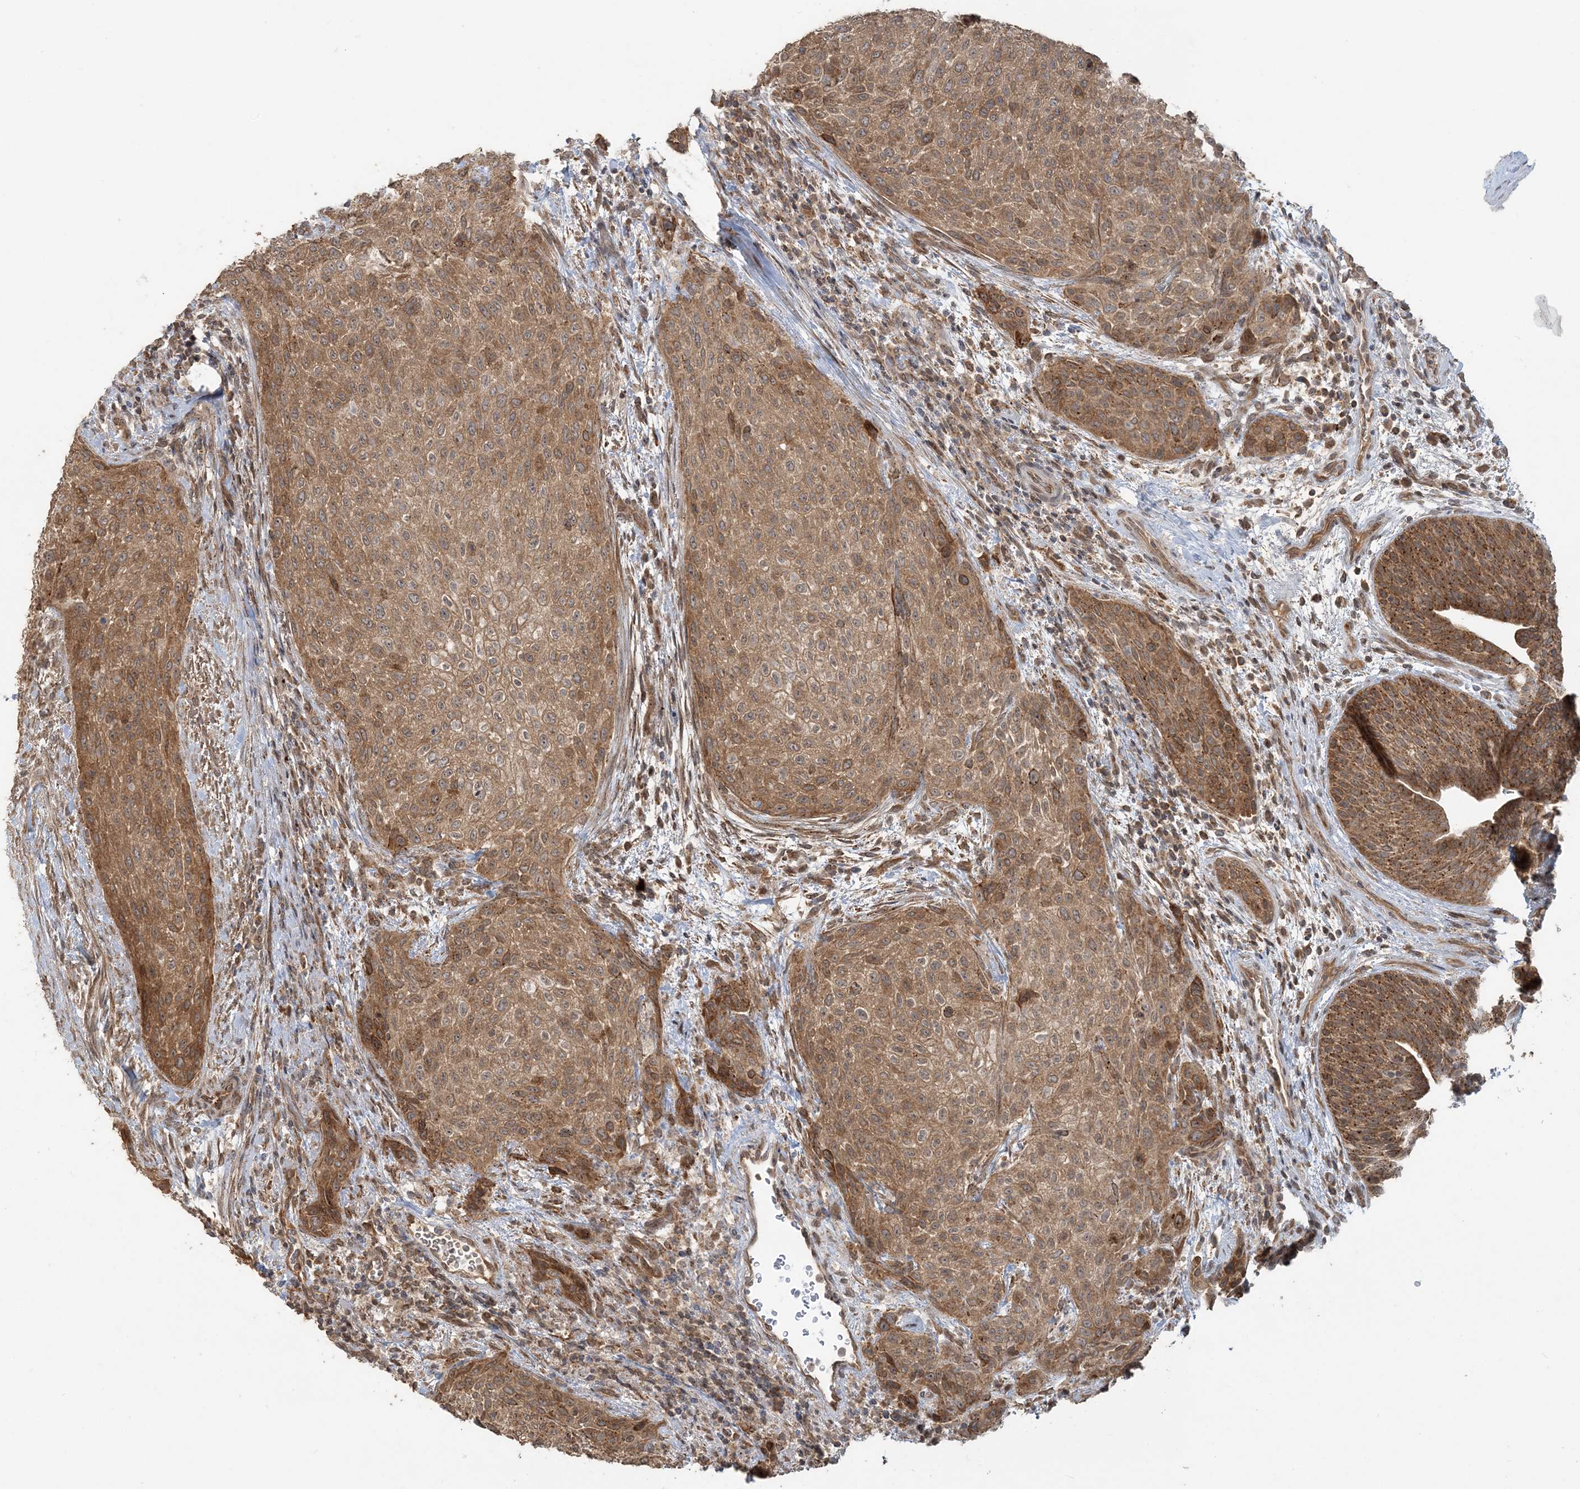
{"staining": {"intensity": "moderate", "quantity": ">75%", "location": "cytoplasmic/membranous"}, "tissue": "urothelial cancer", "cell_type": "Tumor cells", "image_type": "cancer", "snomed": [{"axis": "morphology", "description": "Urothelial carcinoma, High grade"}, {"axis": "topography", "description": "Urinary bladder"}], "caption": "This photomicrograph shows immunohistochemistry (IHC) staining of human urothelial carcinoma (high-grade), with medium moderate cytoplasmic/membranous staining in about >75% of tumor cells.", "gene": "STIM2", "patient": {"sex": "male", "age": 35}}